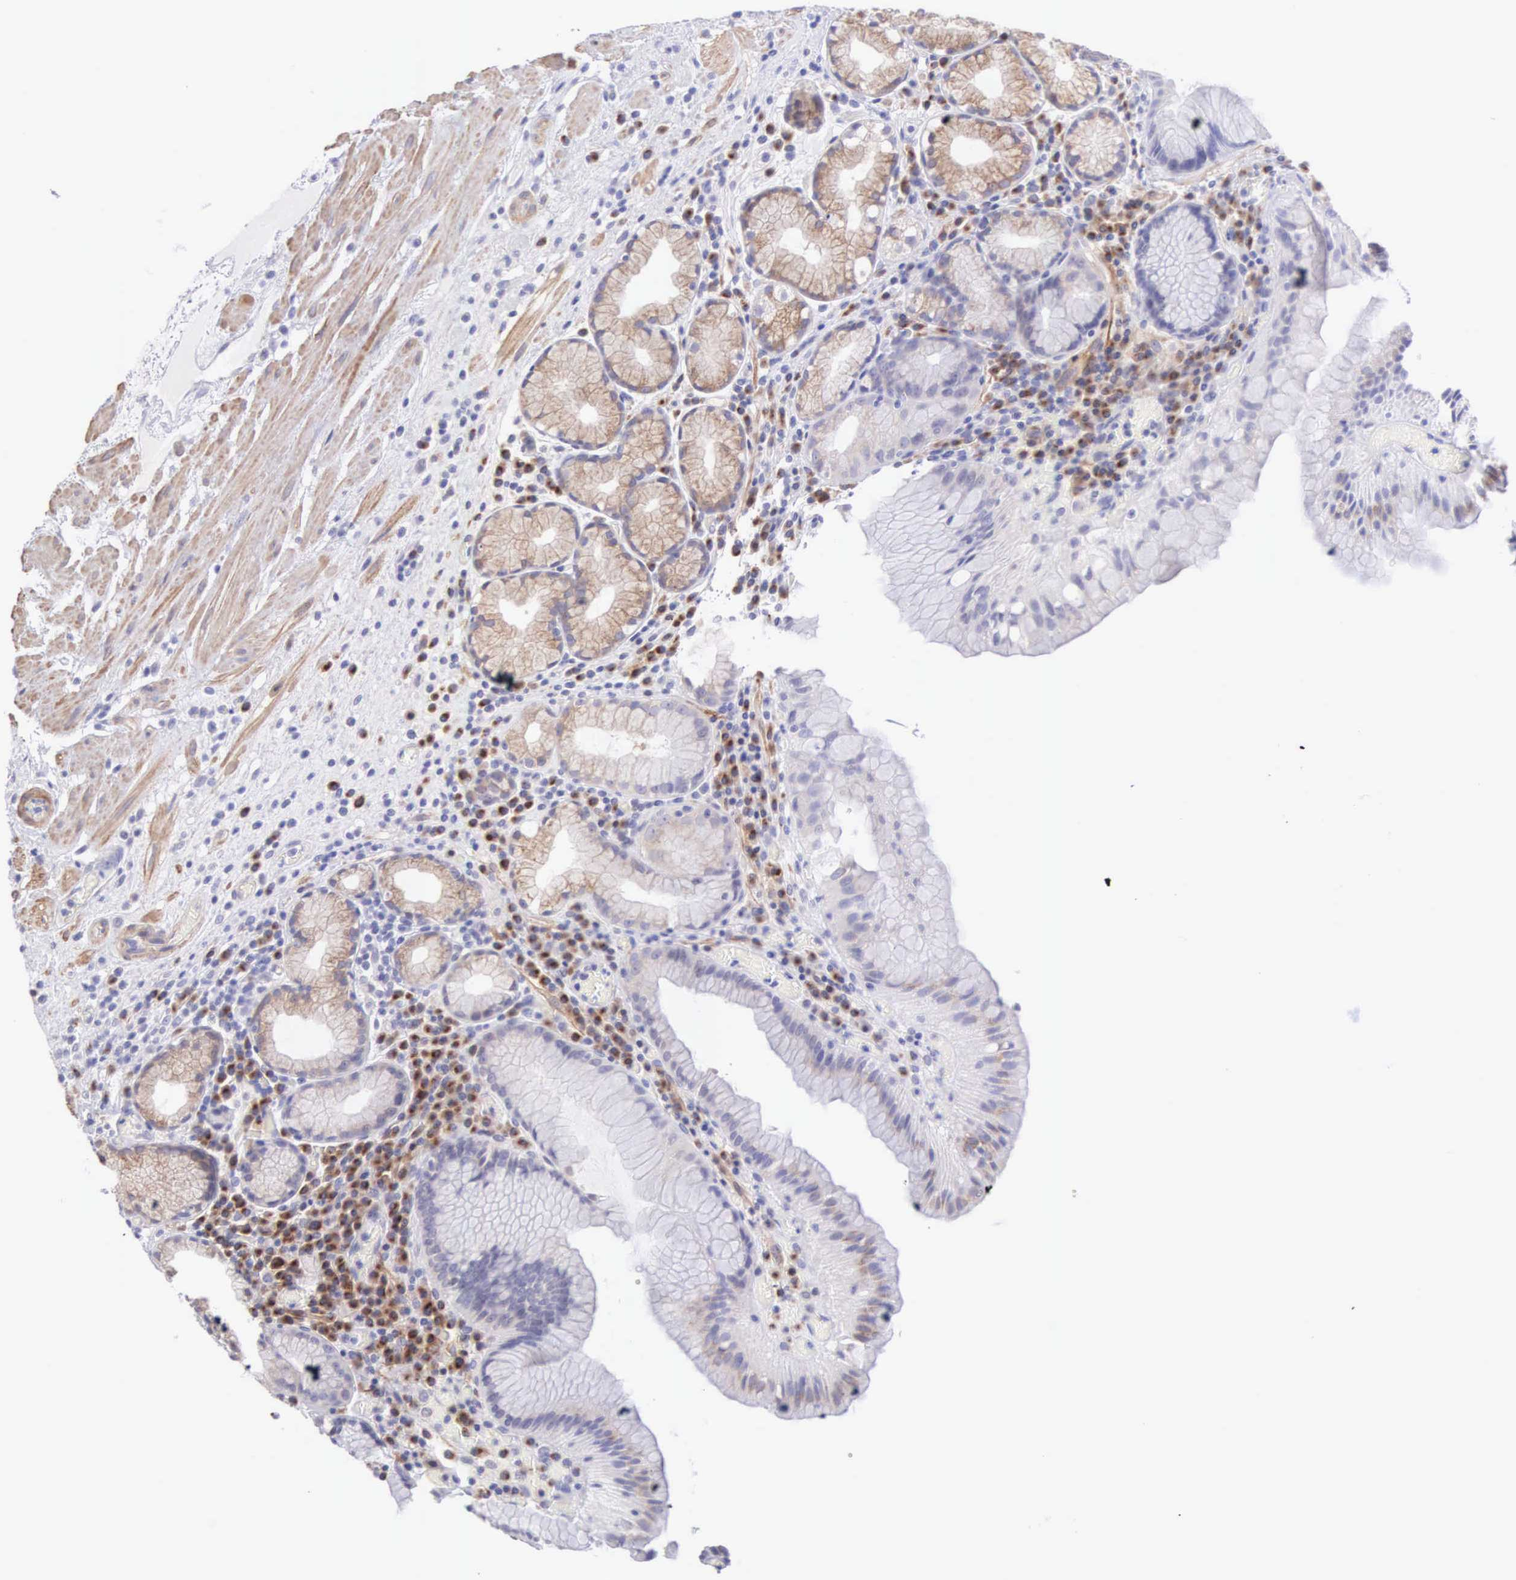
{"staining": {"intensity": "weak", "quantity": "25%-75%", "location": "cytoplasmic/membranous"}, "tissue": "stomach", "cell_type": "Glandular cells", "image_type": "normal", "snomed": [{"axis": "morphology", "description": "Normal tissue, NOS"}, {"axis": "topography", "description": "Stomach, lower"}, {"axis": "topography", "description": "Duodenum"}], "caption": "An image of human stomach stained for a protein reveals weak cytoplasmic/membranous brown staining in glandular cells.", "gene": "ARFGAP3", "patient": {"sex": "male", "age": 84}}